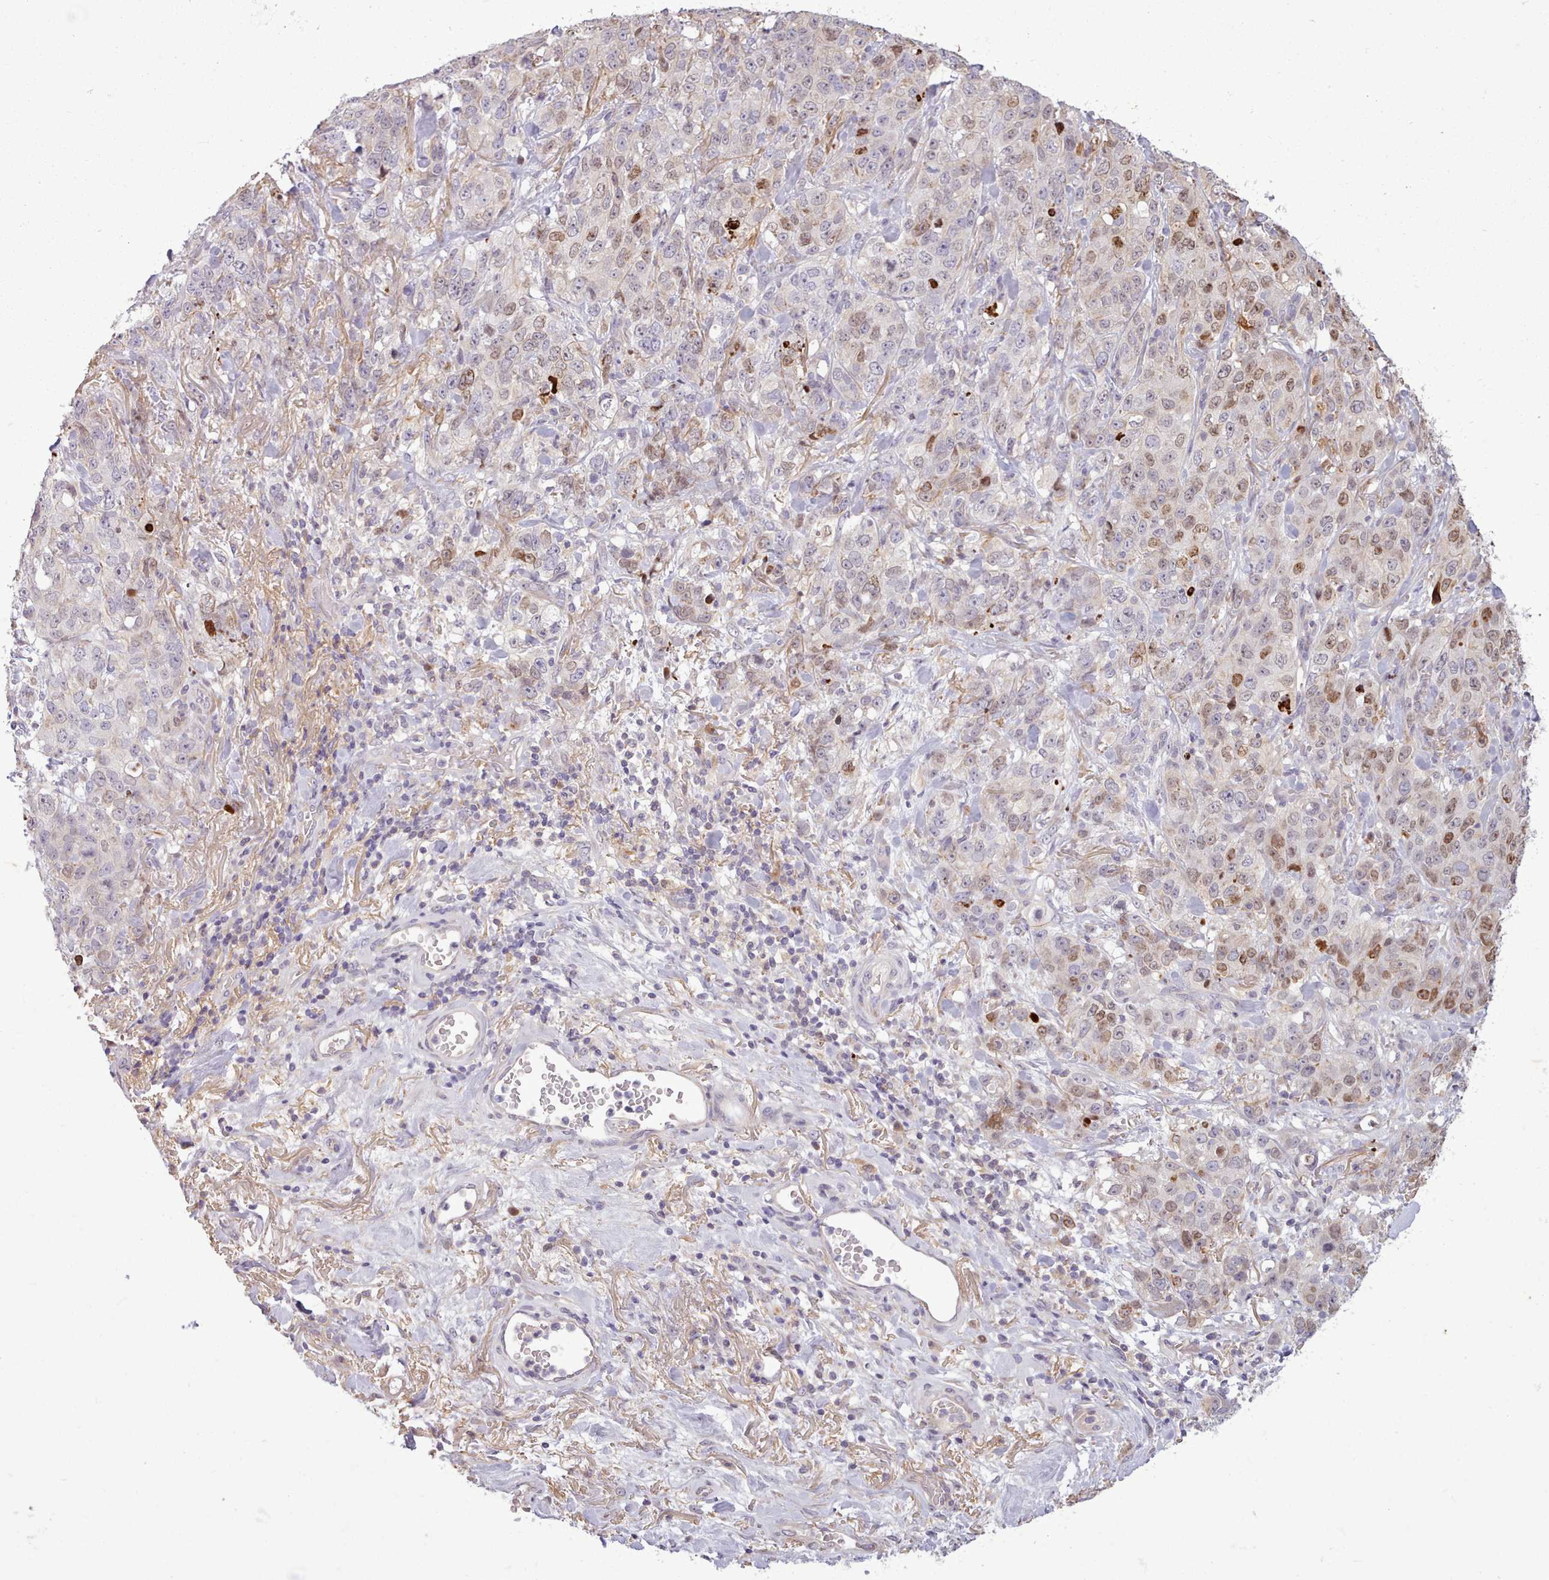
{"staining": {"intensity": "moderate", "quantity": "<25%", "location": "nuclear"}, "tissue": "stomach cancer", "cell_type": "Tumor cells", "image_type": "cancer", "snomed": [{"axis": "morphology", "description": "Adenocarcinoma, NOS"}, {"axis": "topography", "description": "Stomach"}], "caption": "Immunohistochemical staining of stomach cancer displays low levels of moderate nuclear staining in about <25% of tumor cells.", "gene": "NMRK1", "patient": {"sex": "male", "age": 48}}